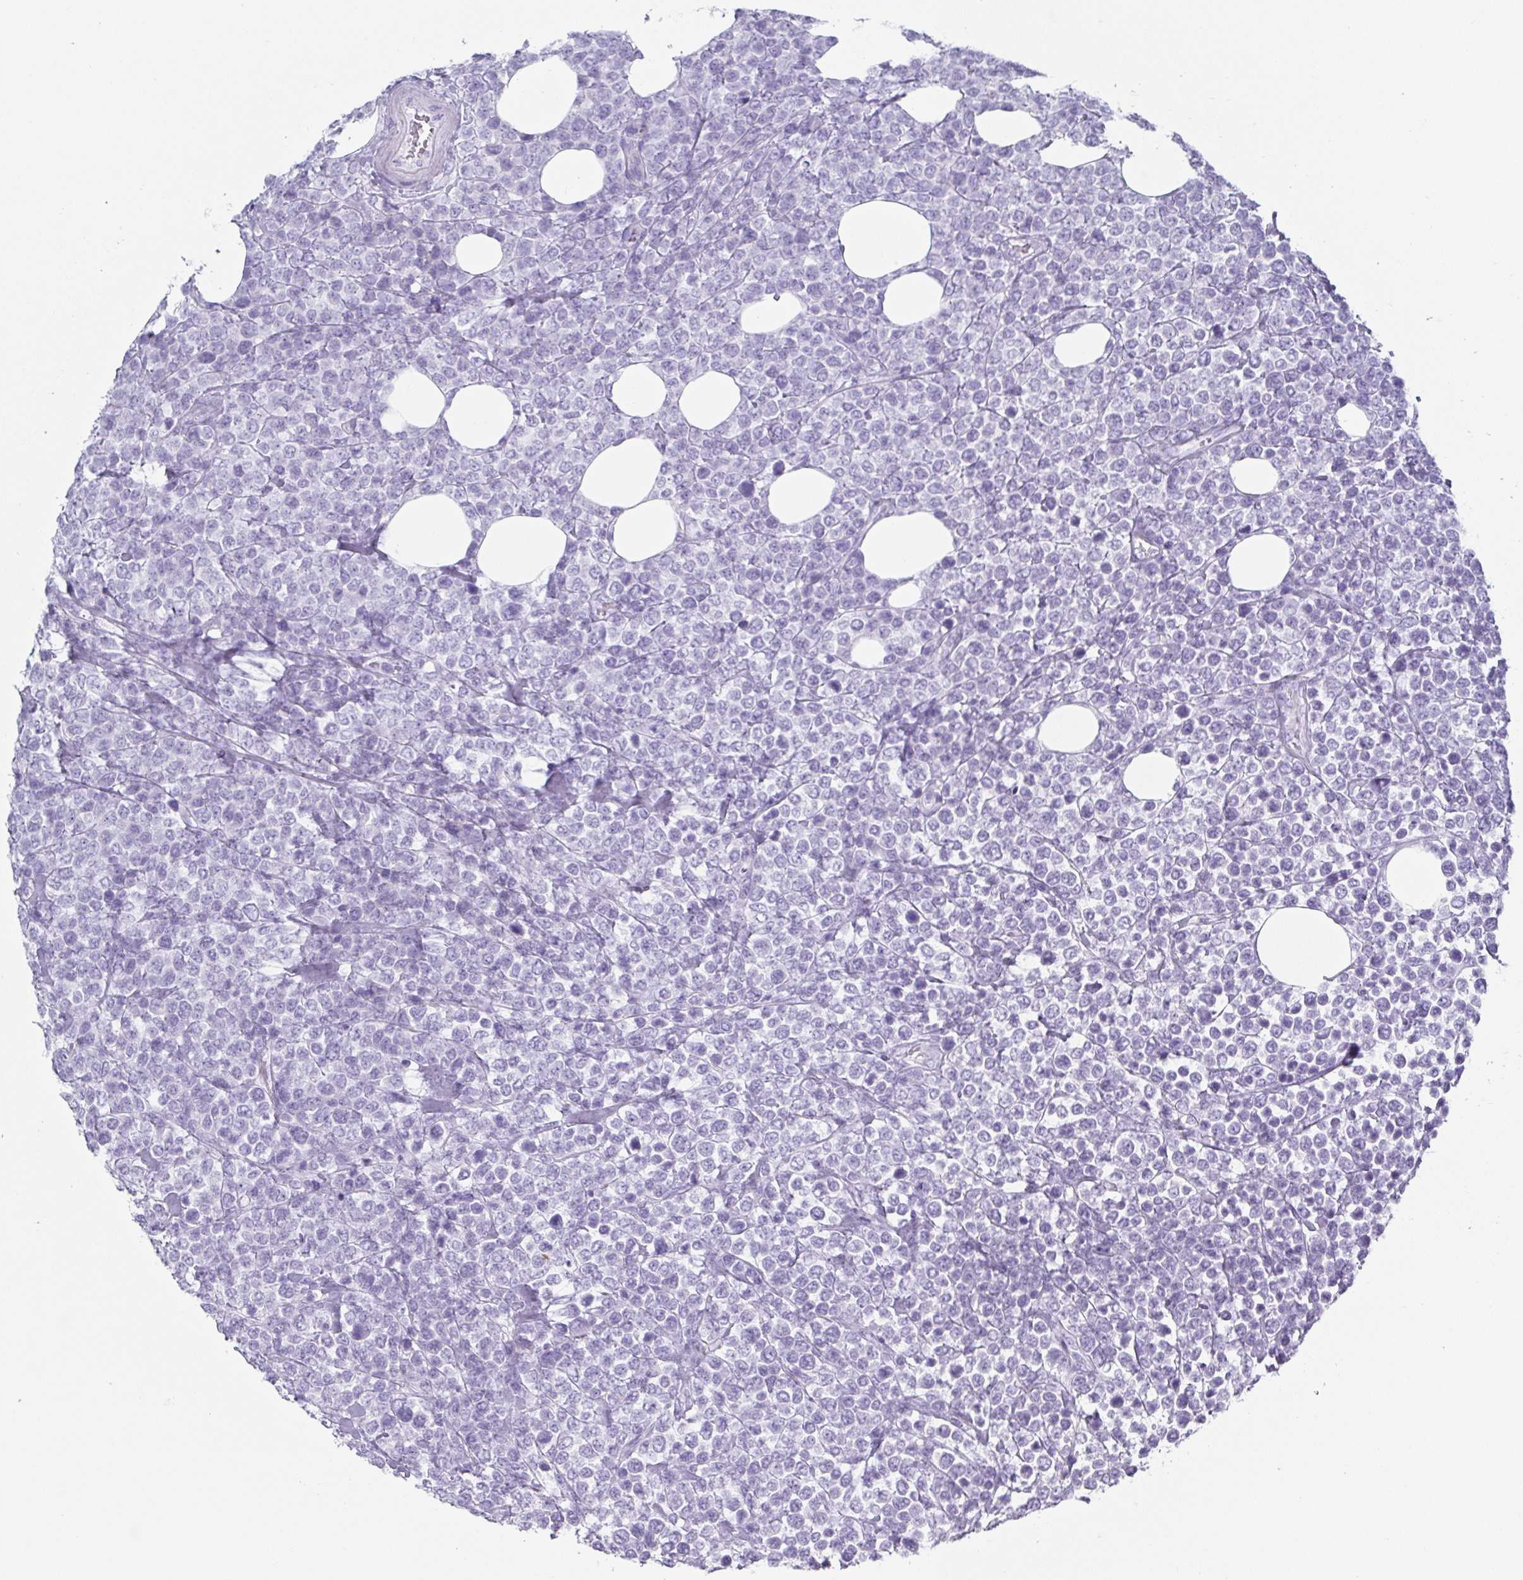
{"staining": {"intensity": "negative", "quantity": "none", "location": "none"}, "tissue": "lymphoma", "cell_type": "Tumor cells", "image_type": "cancer", "snomed": [{"axis": "morphology", "description": "Malignant lymphoma, non-Hodgkin's type, High grade"}, {"axis": "topography", "description": "Soft tissue"}], "caption": "A micrograph of malignant lymphoma, non-Hodgkin's type (high-grade) stained for a protein displays no brown staining in tumor cells. (Stains: DAB immunohistochemistry with hematoxylin counter stain, Microscopy: brightfield microscopy at high magnification).", "gene": "SYCP1", "patient": {"sex": "female", "age": 56}}